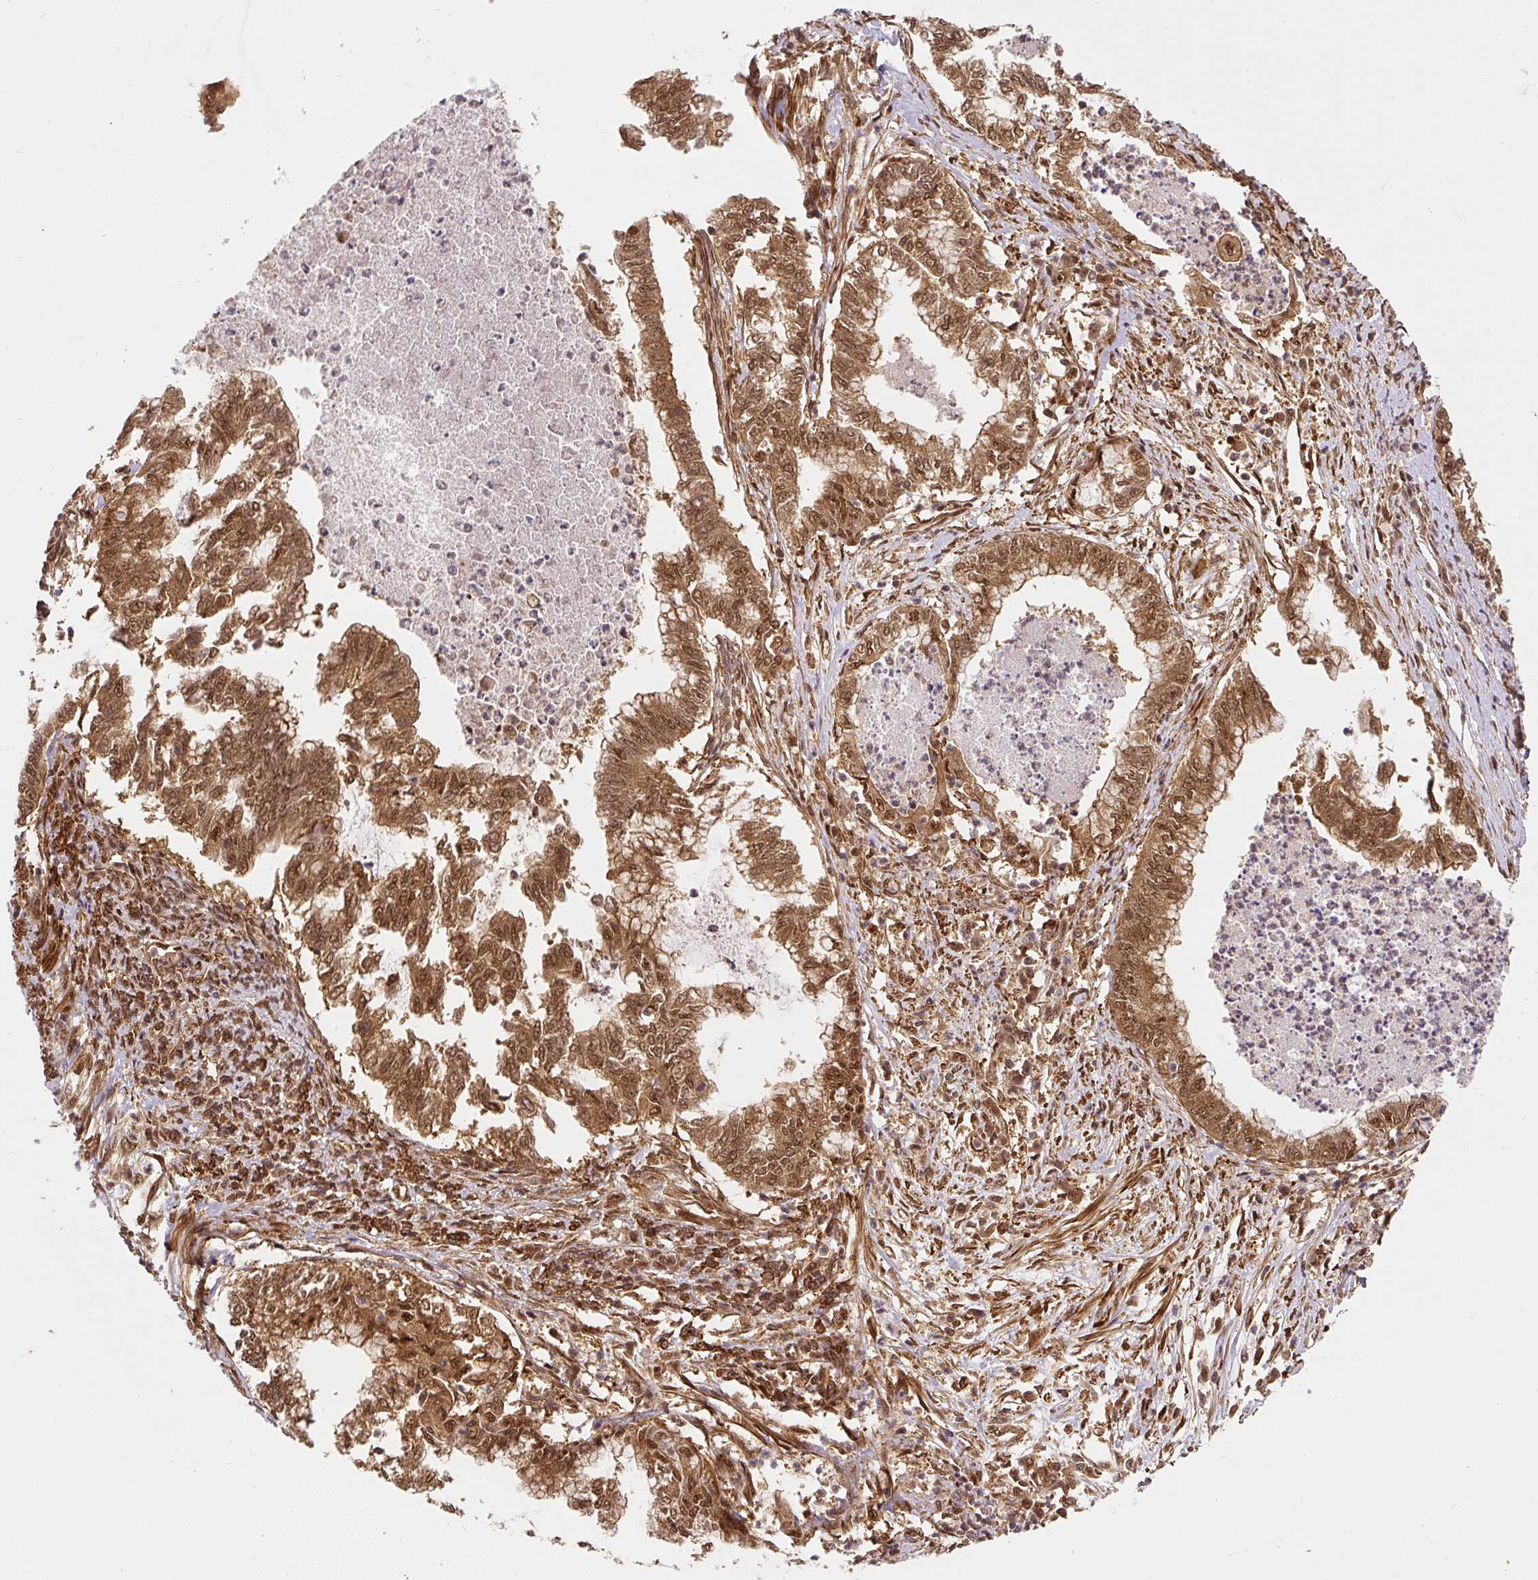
{"staining": {"intensity": "moderate", "quantity": ">75%", "location": "cytoplasmic/membranous,nuclear"}, "tissue": "endometrial cancer", "cell_type": "Tumor cells", "image_type": "cancer", "snomed": [{"axis": "morphology", "description": "Adenocarcinoma, NOS"}, {"axis": "topography", "description": "Endometrium"}], "caption": "Immunohistochemical staining of endometrial cancer reveals moderate cytoplasmic/membranous and nuclear protein expression in approximately >75% of tumor cells.", "gene": "PSMD1", "patient": {"sex": "female", "age": 79}}